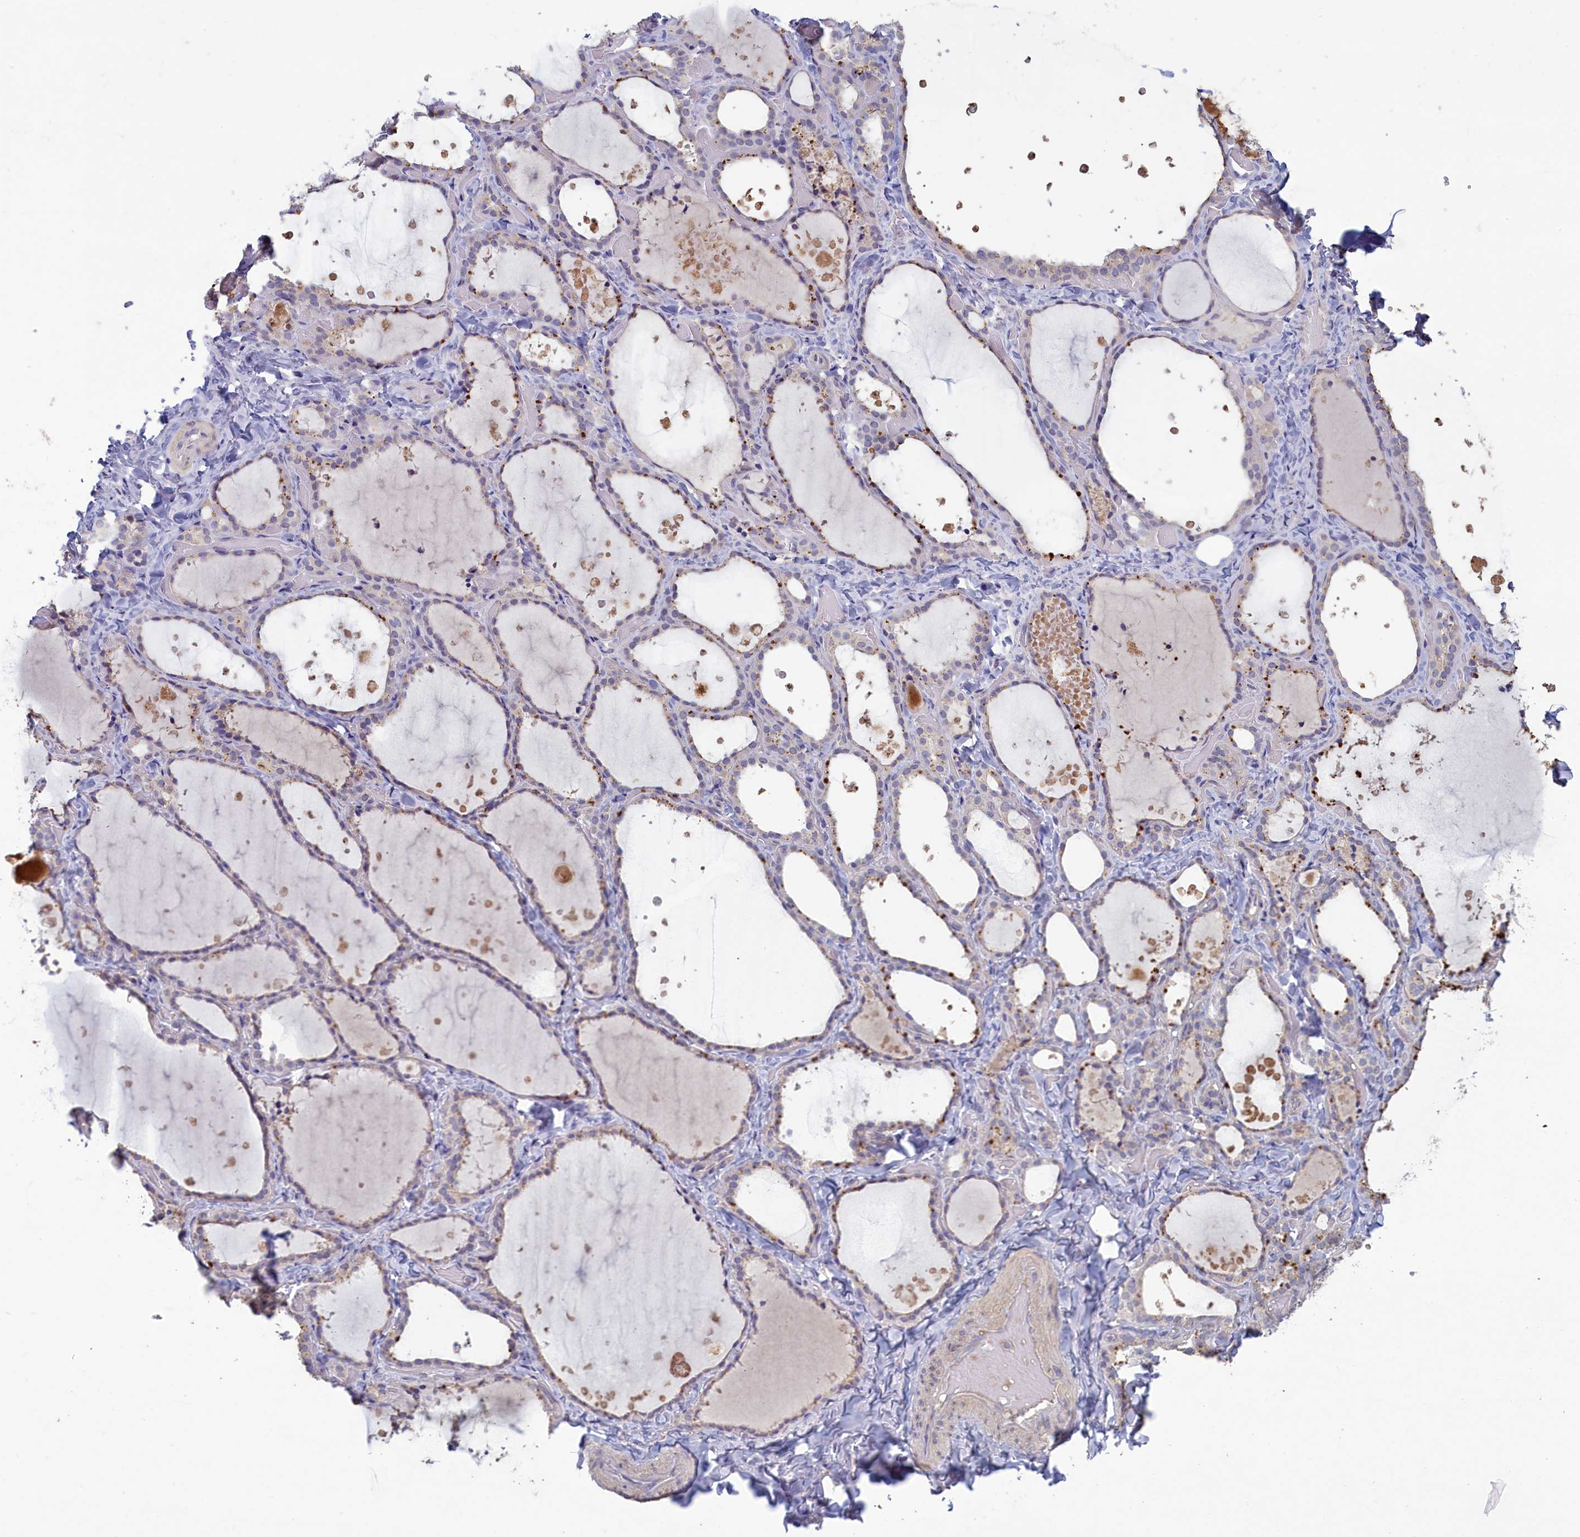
{"staining": {"intensity": "moderate", "quantity": "<25%", "location": "cytoplasmic/membranous"}, "tissue": "thyroid gland", "cell_type": "Glandular cells", "image_type": "normal", "snomed": [{"axis": "morphology", "description": "Normal tissue, NOS"}, {"axis": "topography", "description": "Thyroid gland"}], "caption": "Immunohistochemistry staining of normal thyroid gland, which demonstrates low levels of moderate cytoplasmic/membranous positivity in approximately <25% of glandular cells indicating moderate cytoplasmic/membranous protein staining. The staining was performed using DAB (3,3'-diaminobenzidine) (brown) for protein detection and nuclei were counterstained in hematoxylin (blue).", "gene": "ATF7IP2", "patient": {"sex": "female", "age": 44}}